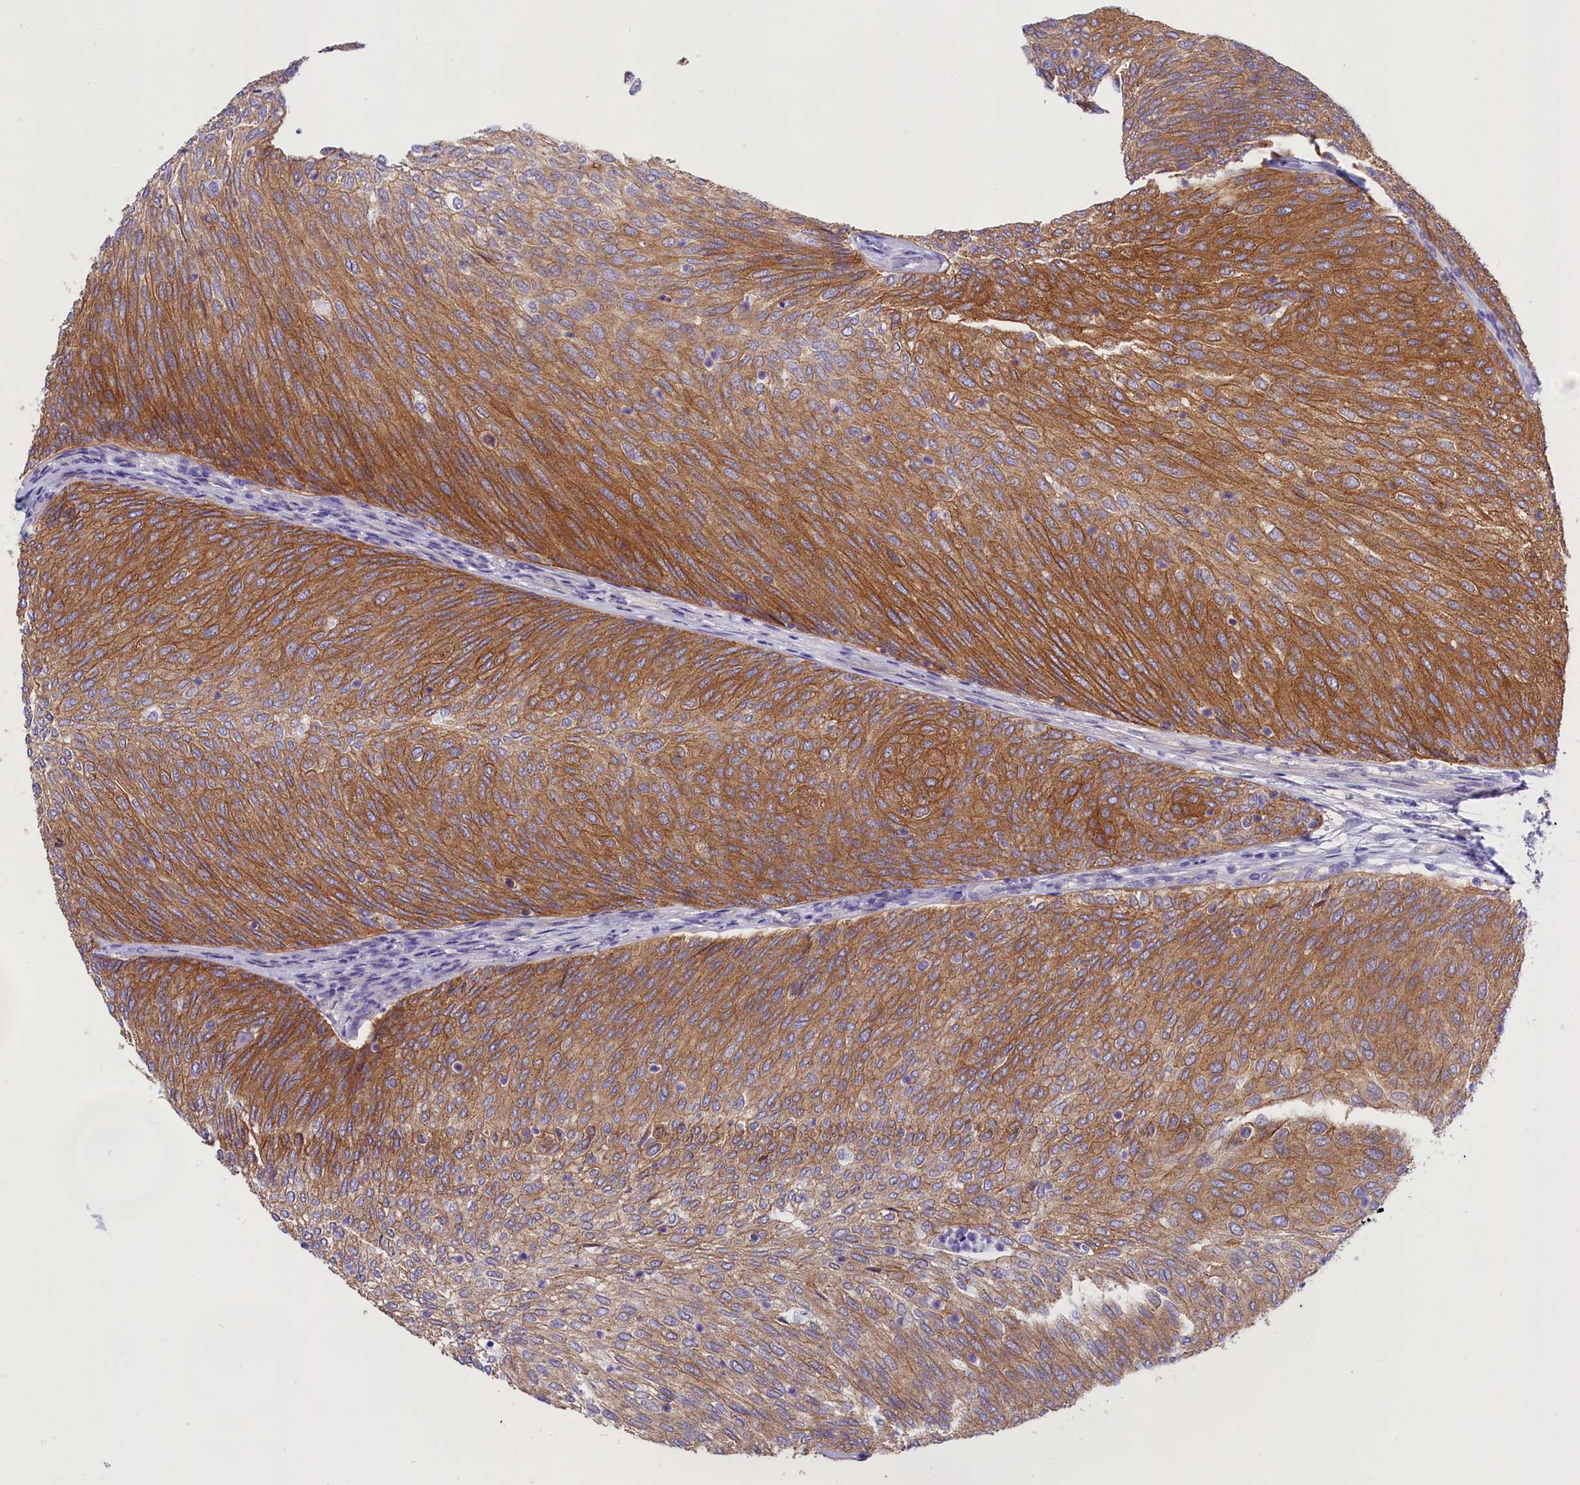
{"staining": {"intensity": "moderate", "quantity": ">75%", "location": "cytoplasmic/membranous"}, "tissue": "urothelial cancer", "cell_type": "Tumor cells", "image_type": "cancer", "snomed": [{"axis": "morphology", "description": "Urothelial carcinoma, Low grade"}, {"axis": "topography", "description": "Urinary bladder"}], "caption": "Protein staining demonstrates moderate cytoplasmic/membranous expression in about >75% of tumor cells in urothelial cancer. The protein of interest is stained brown, and the nuclei are stained in blue (DAB (3,3'-diaminobenzidine) IHC with brightfield microscopy, high magnification).", "gene": "PPP1R13L", "patient": {"sex": "female", "age": 79}}